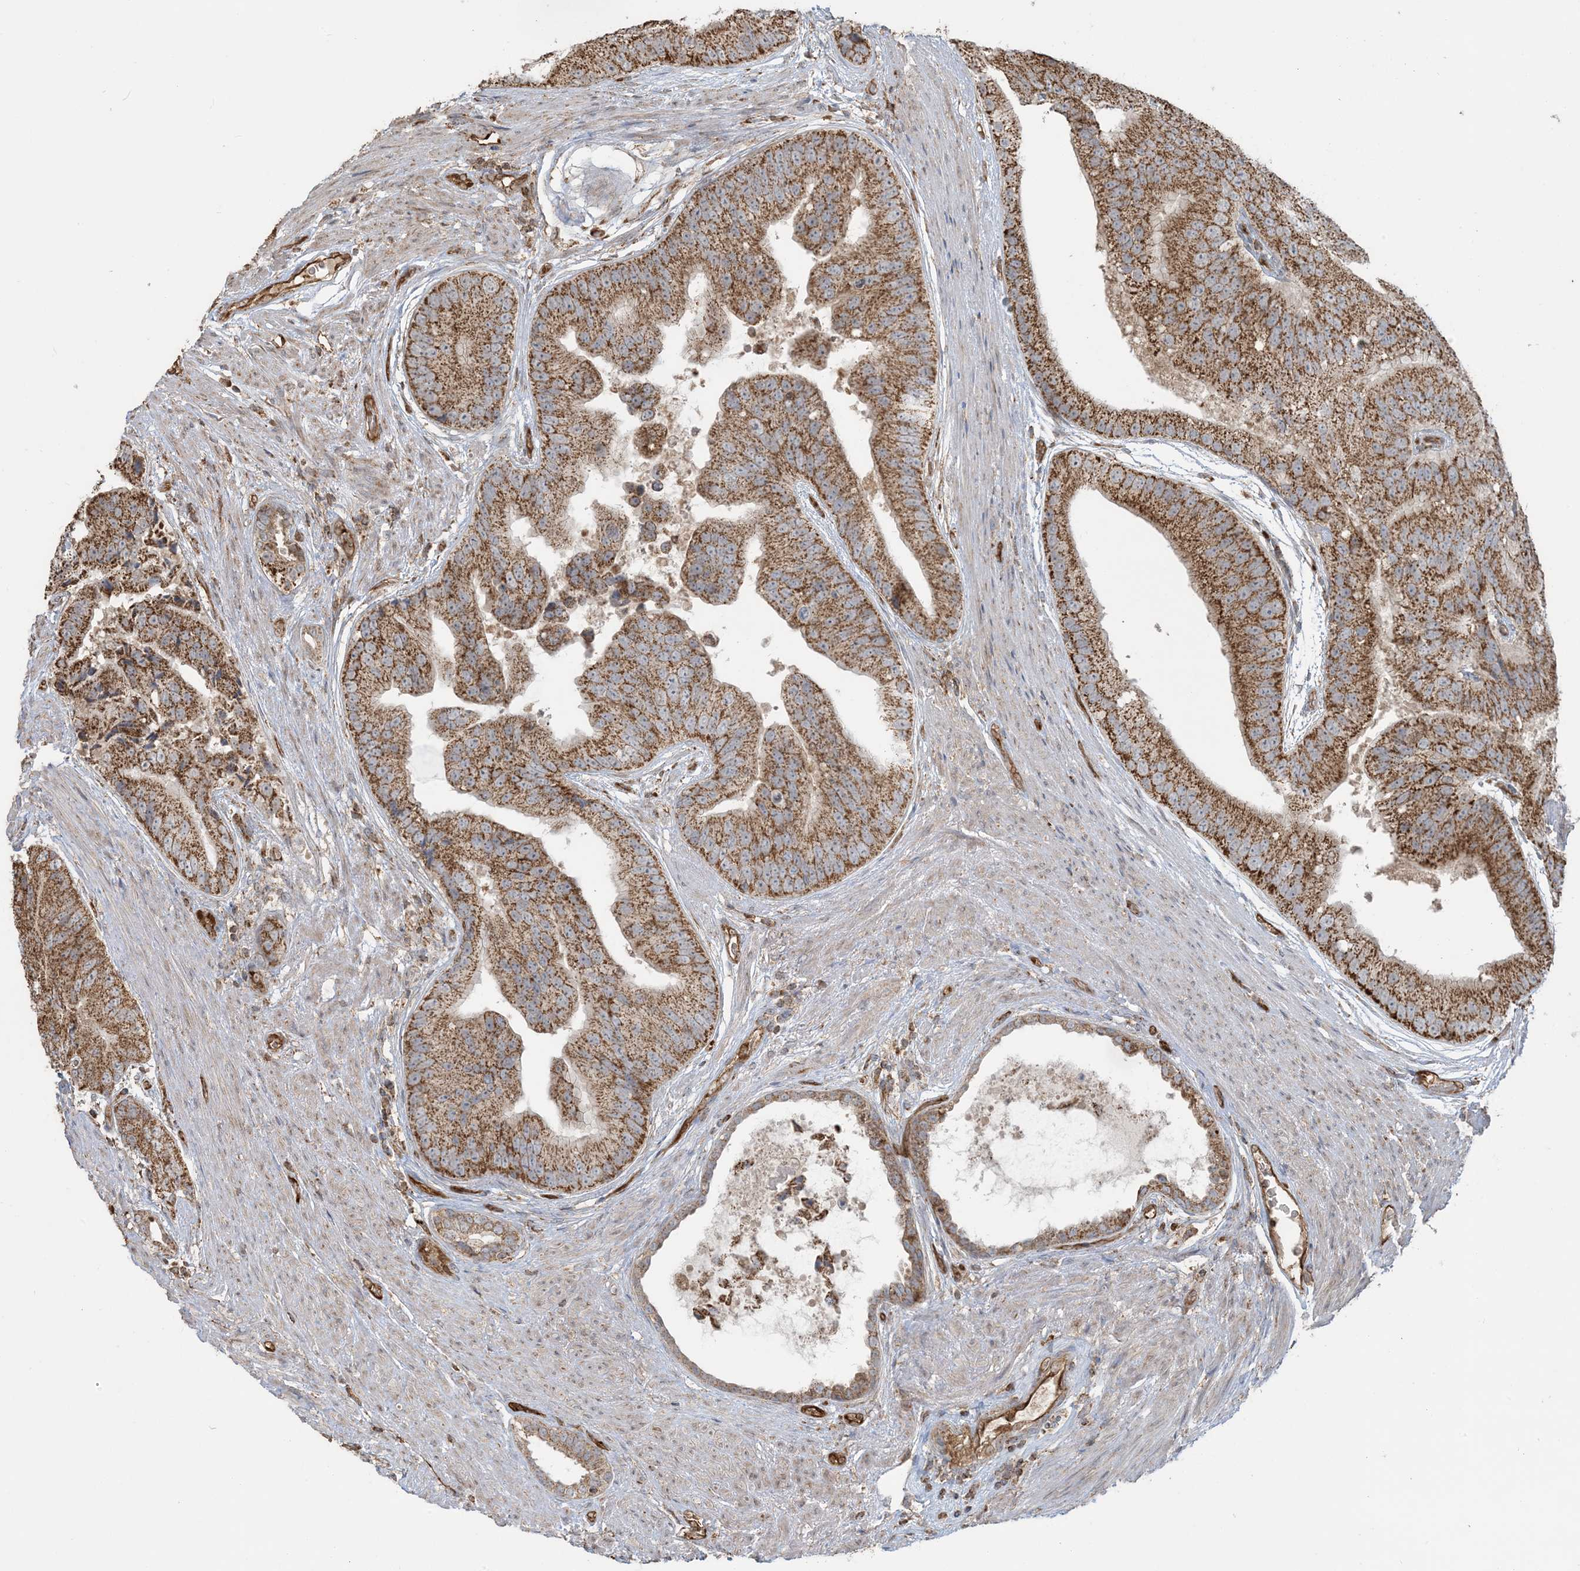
{"staining": {"intensity": "moderate", "quantity": ">75%", "location": "cytoplasmic/membranous"}, "tissue": "prostate cancer", "cell_type": "Tumor cells", "image_type": "cancer", "snomed": [{"axis": "morphology", "description": "Adenocarcinoma, High grade"}, {"axis": "topography", "description": "Prostate"}], "caption": "Immunohistochemical staining of human prostate cancer reveals medium levels of moderate cytoplasmic/membranous expression in about >75% of tumor cells.", "gene": "PPM1F", "patient": {"sex": "male", "age": 70}}